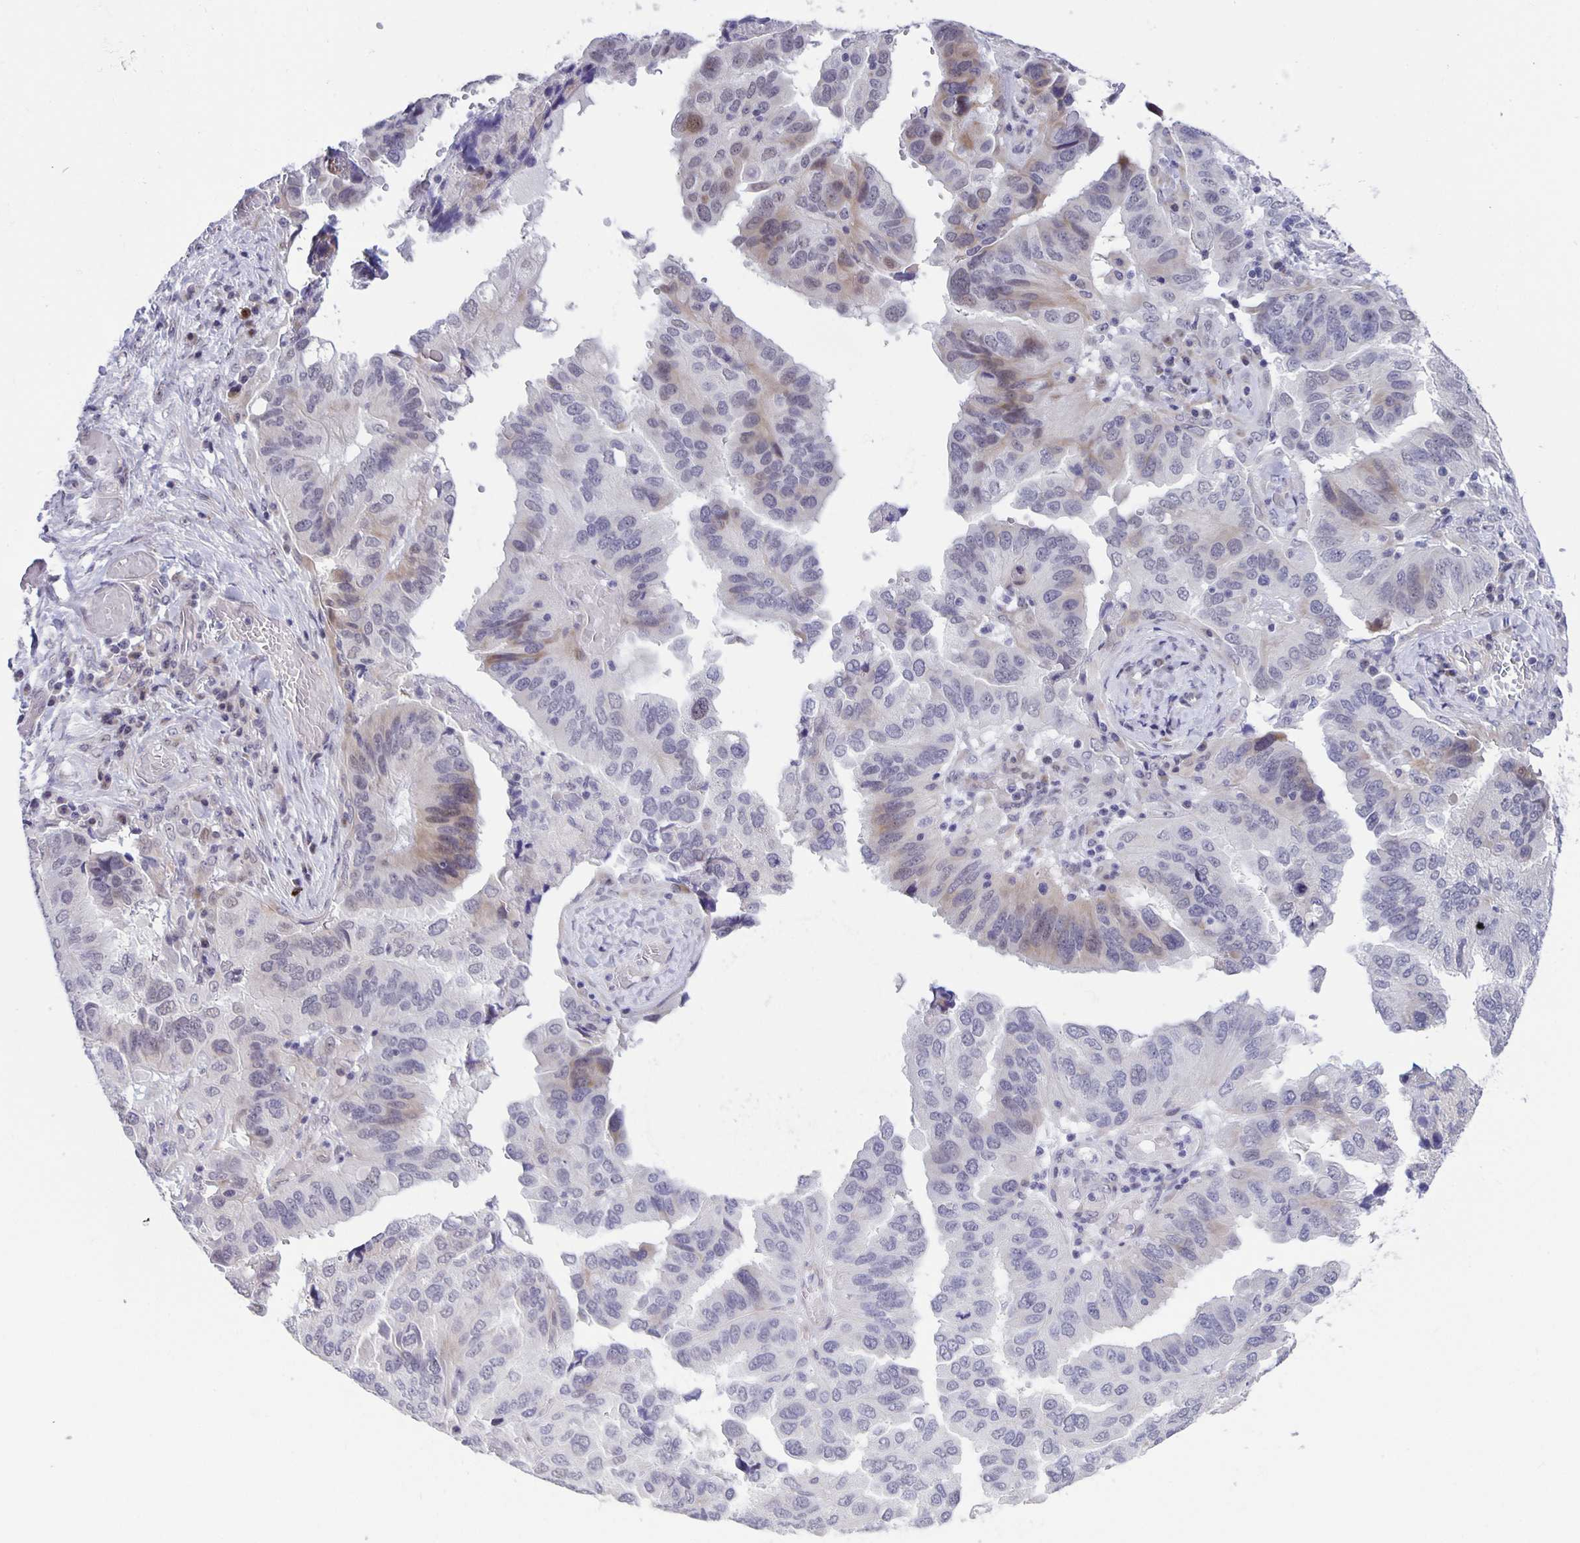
{"staining": {"intensity": "weak", "quantity": "<25%", "location": "cytoplasmic/membranous,nuclear"}, "tissue": "ovarian cancer", "cell_type": "Tumor cells", "image_type": "cancer", "snomed": [{"axis": "morphology", "description": "Cystadenocarcinoma, serous, NOS"}, {"axis": "topography", "description": "Ovary"}], "caption": "Micrograph shows no significant protein expression in tumor cells of ovarian cancer.", "gene": "PHRF1", "patient": {"sex": "female", "age": 79}}